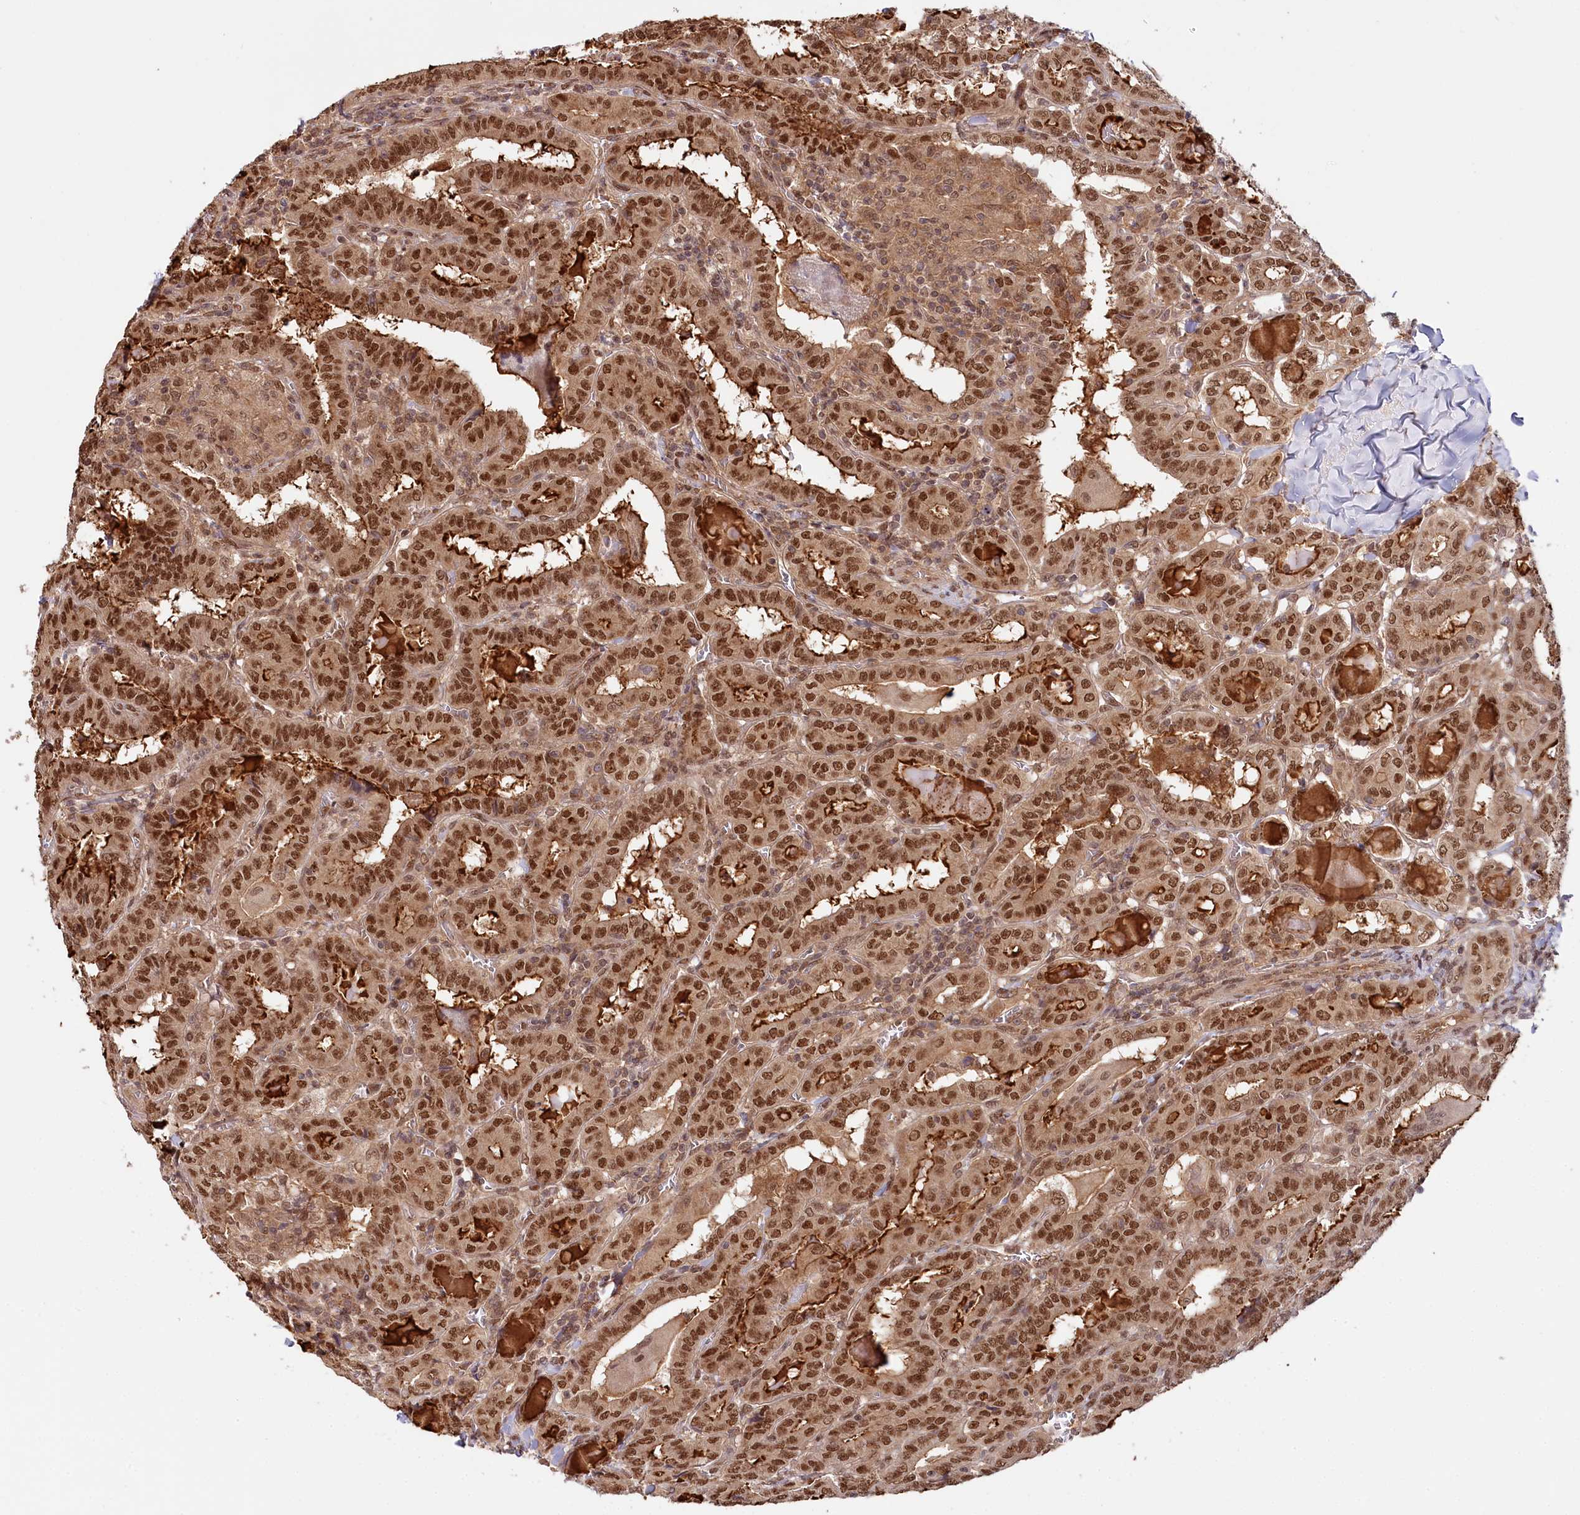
{"staining": {"intensity": "strong", "quantity": ">75%", "location": "nuclear"}, "tissue": "thyroid cancer", "cell_type": "Tumor cells", "image_type": "cancer", "snomed": [{"axis": "morphology", "description": "Papillary adenocarcinoma, NOS"}, {"axis": "topography", "description": "Thyroid gland"}], "caption": "IHC histopathology image of neoplastic tissue: thyroid cancer stained using immunohistochemistry displays high levels of strong protein expression localized specifically in the nuclear of tumor cells, appearing as a nuclear brown color.", "gene": "CCDC65", "patient": {"sex": "female", "age": 72}}